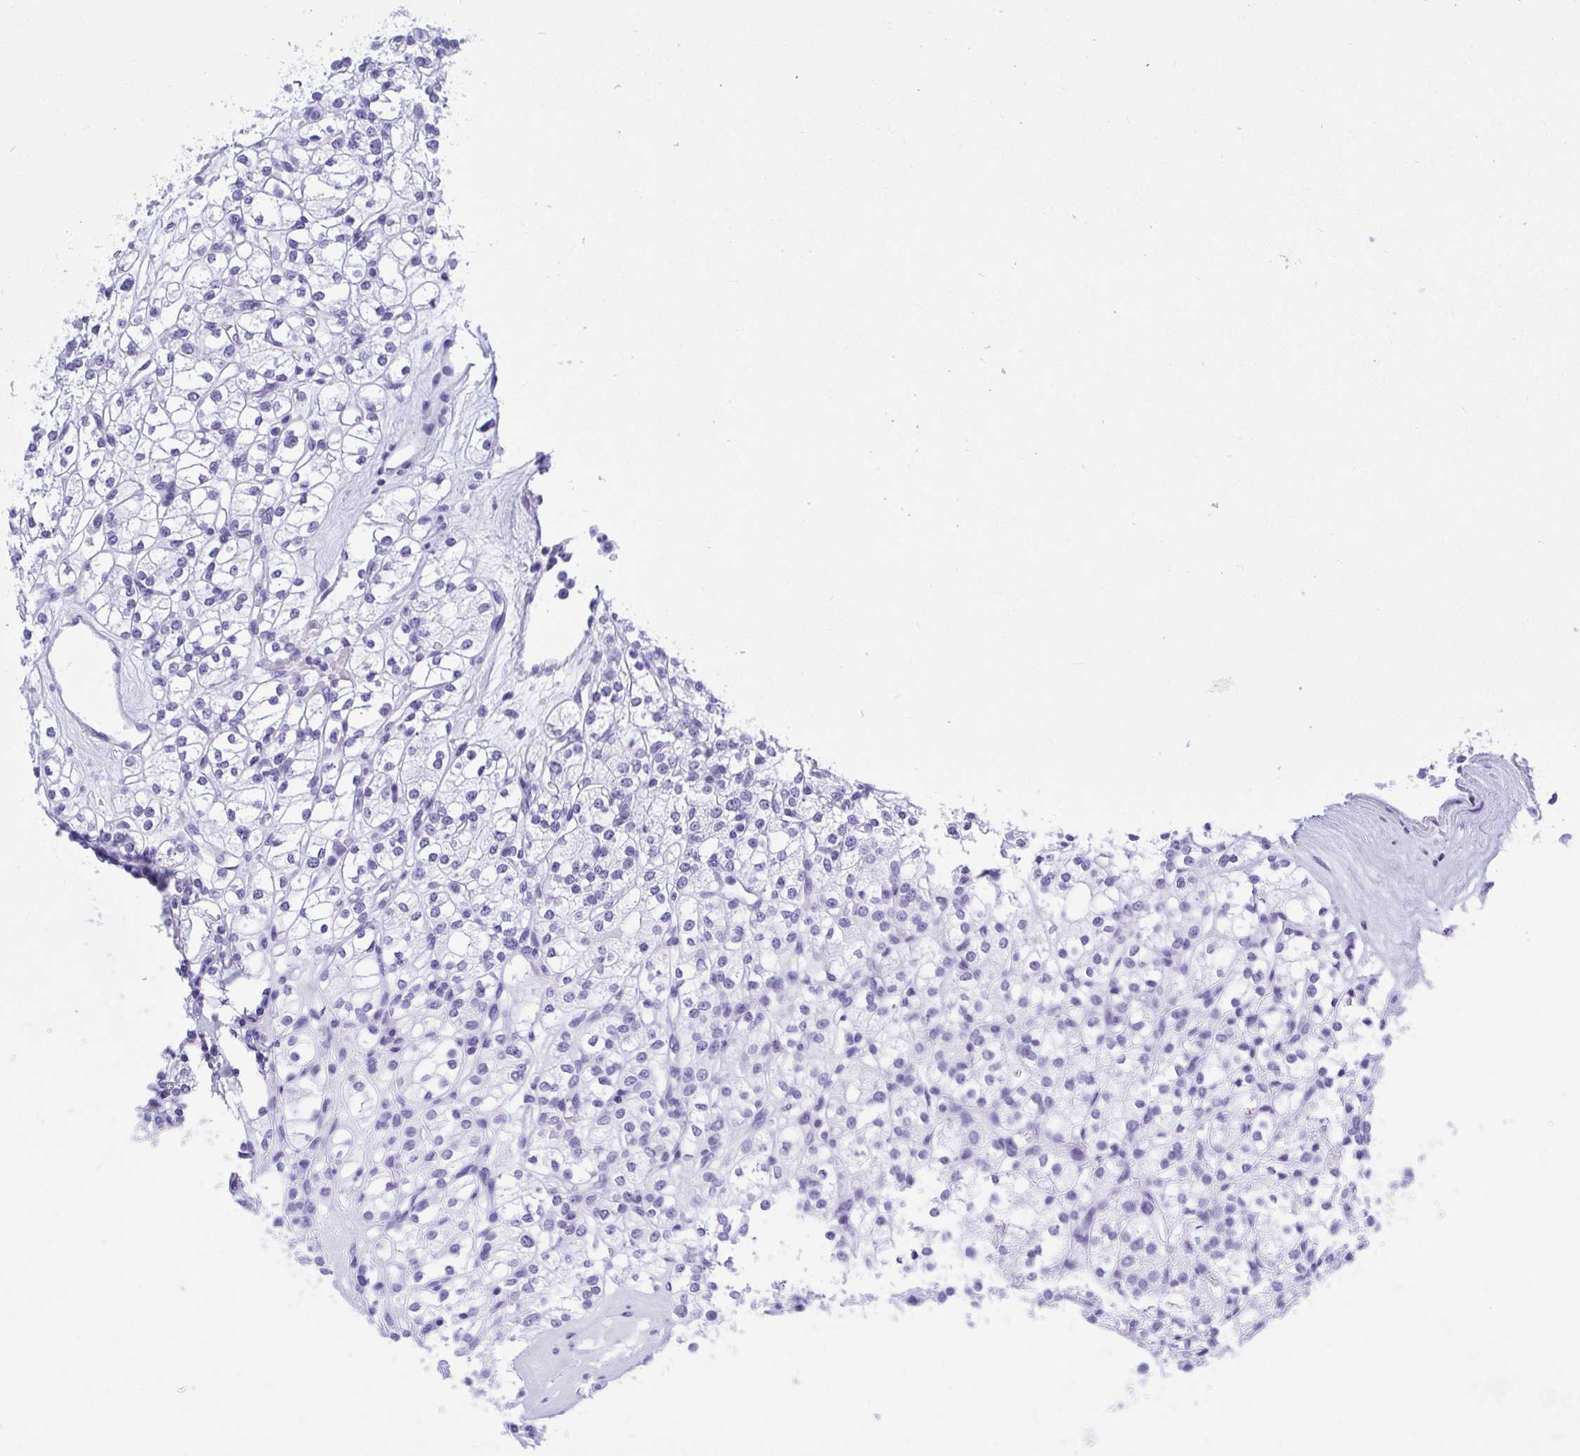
{"staining": {"intensity": "negative", "quantity": "none", "location": "none"}, "tissue": "renal cancer", "cell_type": "Tumor cells", "image_type": "cancer", "snomed": [{"axis": "morphology", "description": "Adenocarcinoma, NOS"}, {"axis": "topography", "description": "Kidney"}], "caption": "Immunohistochemical staining of renal cancer (adenocarcinoma) exhibits no significant expression in tumor cells.", "gene": "THOP1", "patient": {"sex": "male", "age": 77}}